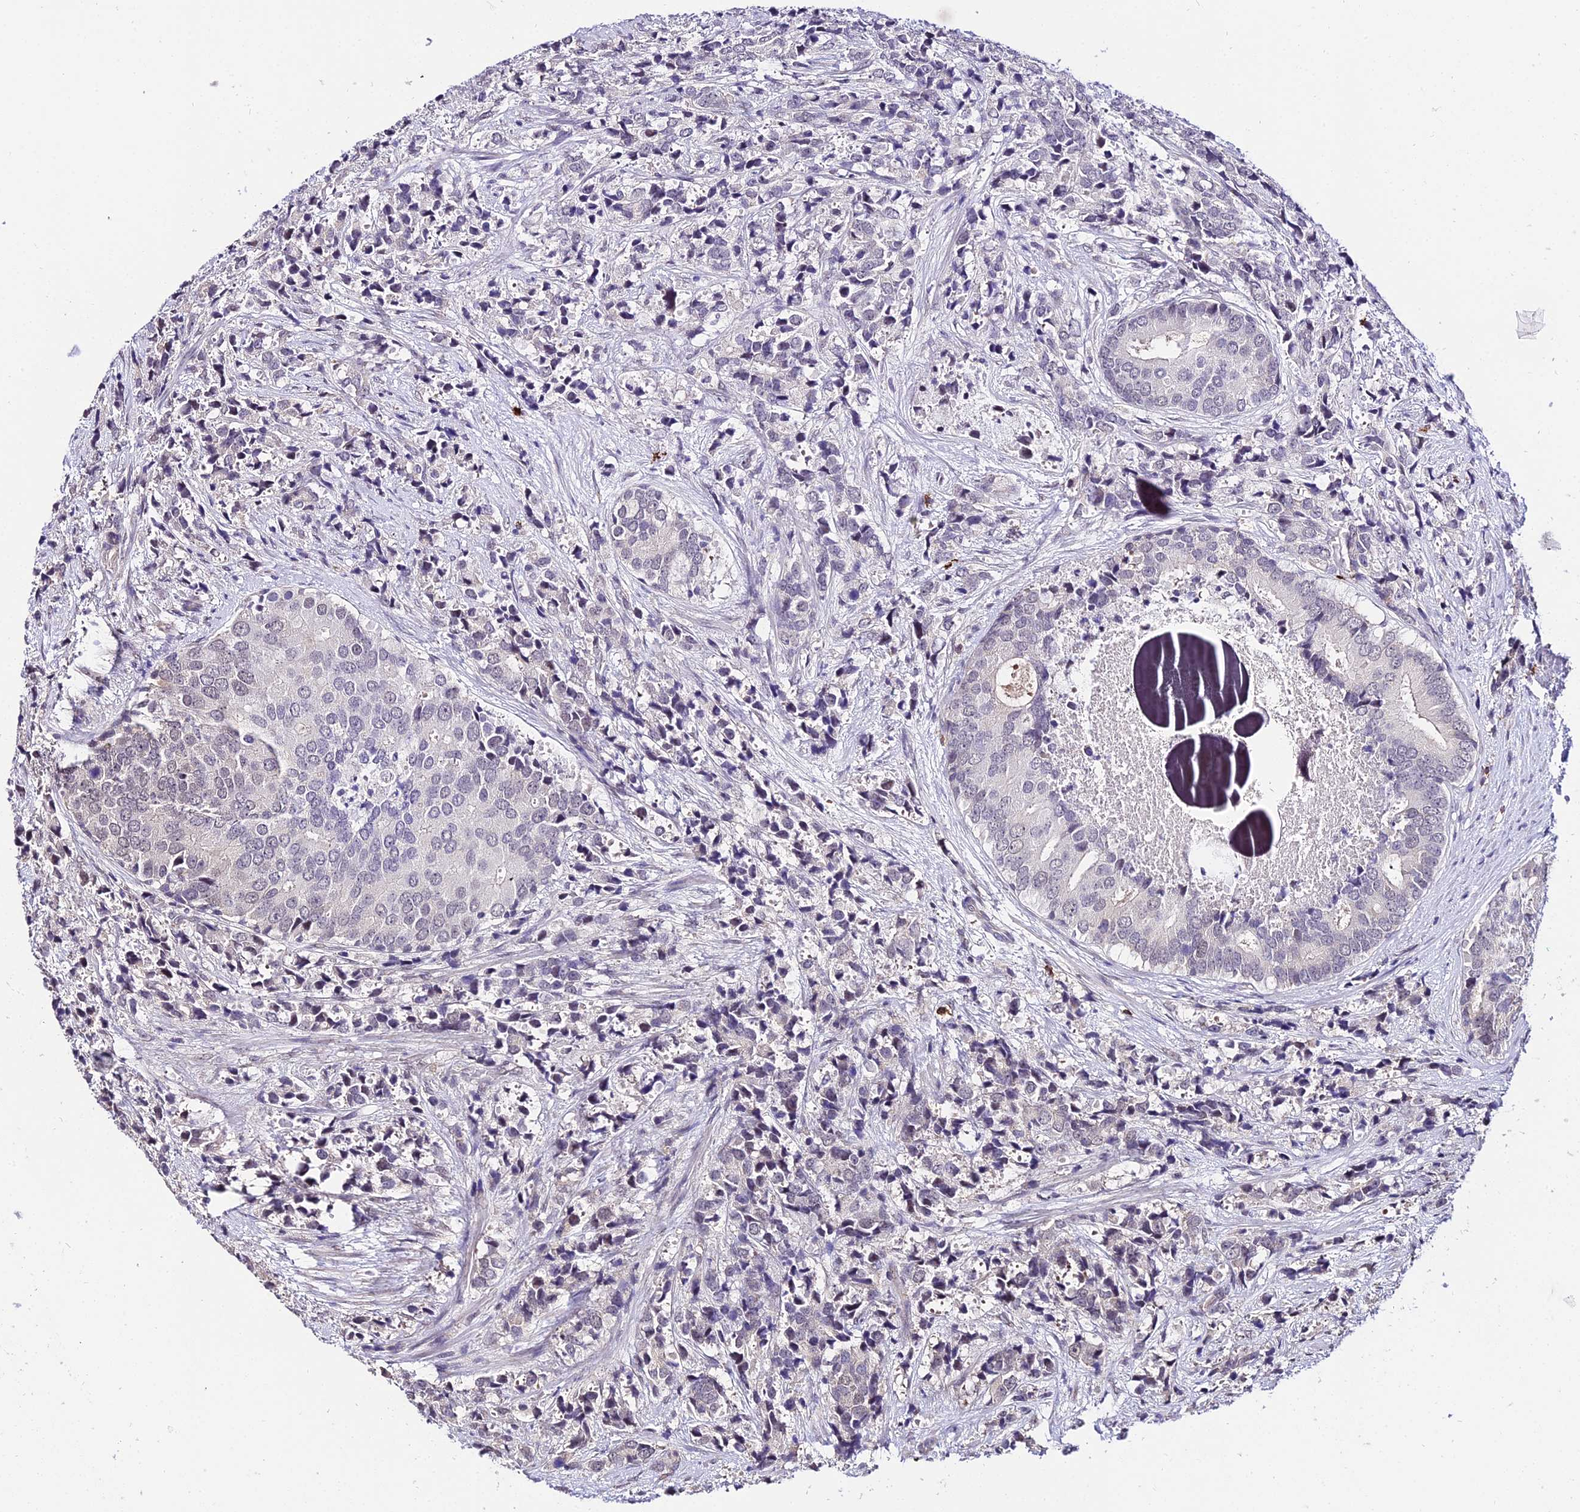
{"staining": {"intensity": "negative", "quantity": "none", "location": "none"}, "tissue": "prostate cancer", "cell_type": "Tumor cells", "image_type": "cancer", "snomed": [{"axis": "morphology", "description": "Adenocarcinoma, High grade"}, {"axis": "topography", "description": "Prostate"}], "caption": "Tumor cells show no significant protein positivity in adenocarcinoma (high-grade) (prostate).", "gene": "POLR2I", "patient": {"sex": "male", "age": 62}}